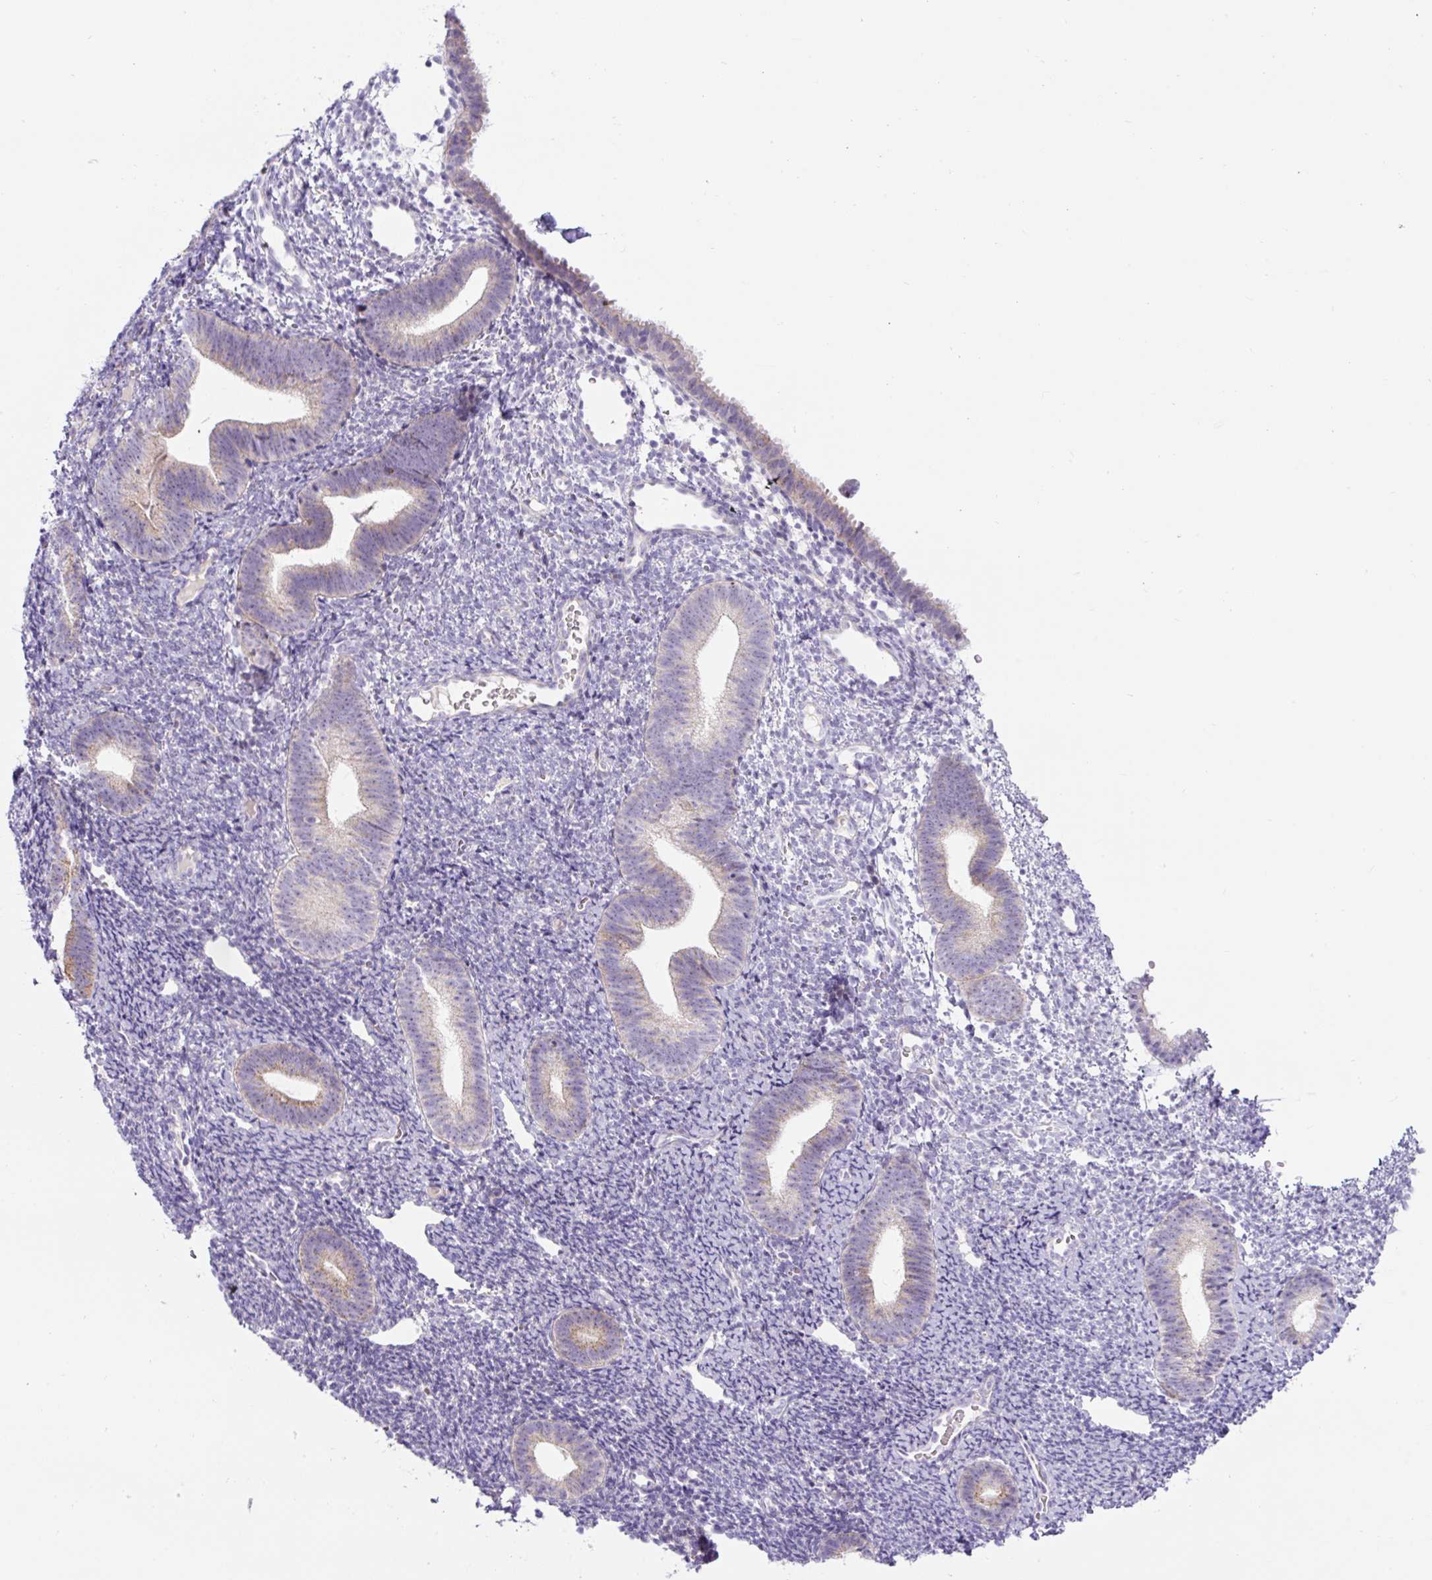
{"staining": {"intensity": "negative", "quantity": "none", "location": "none"}, "tissue": "endometrium", "cell_type": "Cells in endometrial stroma", "image_type": "normal", "snomed": [{"axis": "morphology", "description": "Normal tissue, NOS"}, {"axis": "topography", "description": "Endometrium"}], "caption": "Immunohistochemistry (IHC) of benign endometrium reveals no expression in cells in endometrial stroma.", "gene": "ZNF596", "patient": {"sex": "female", "age": 39}}